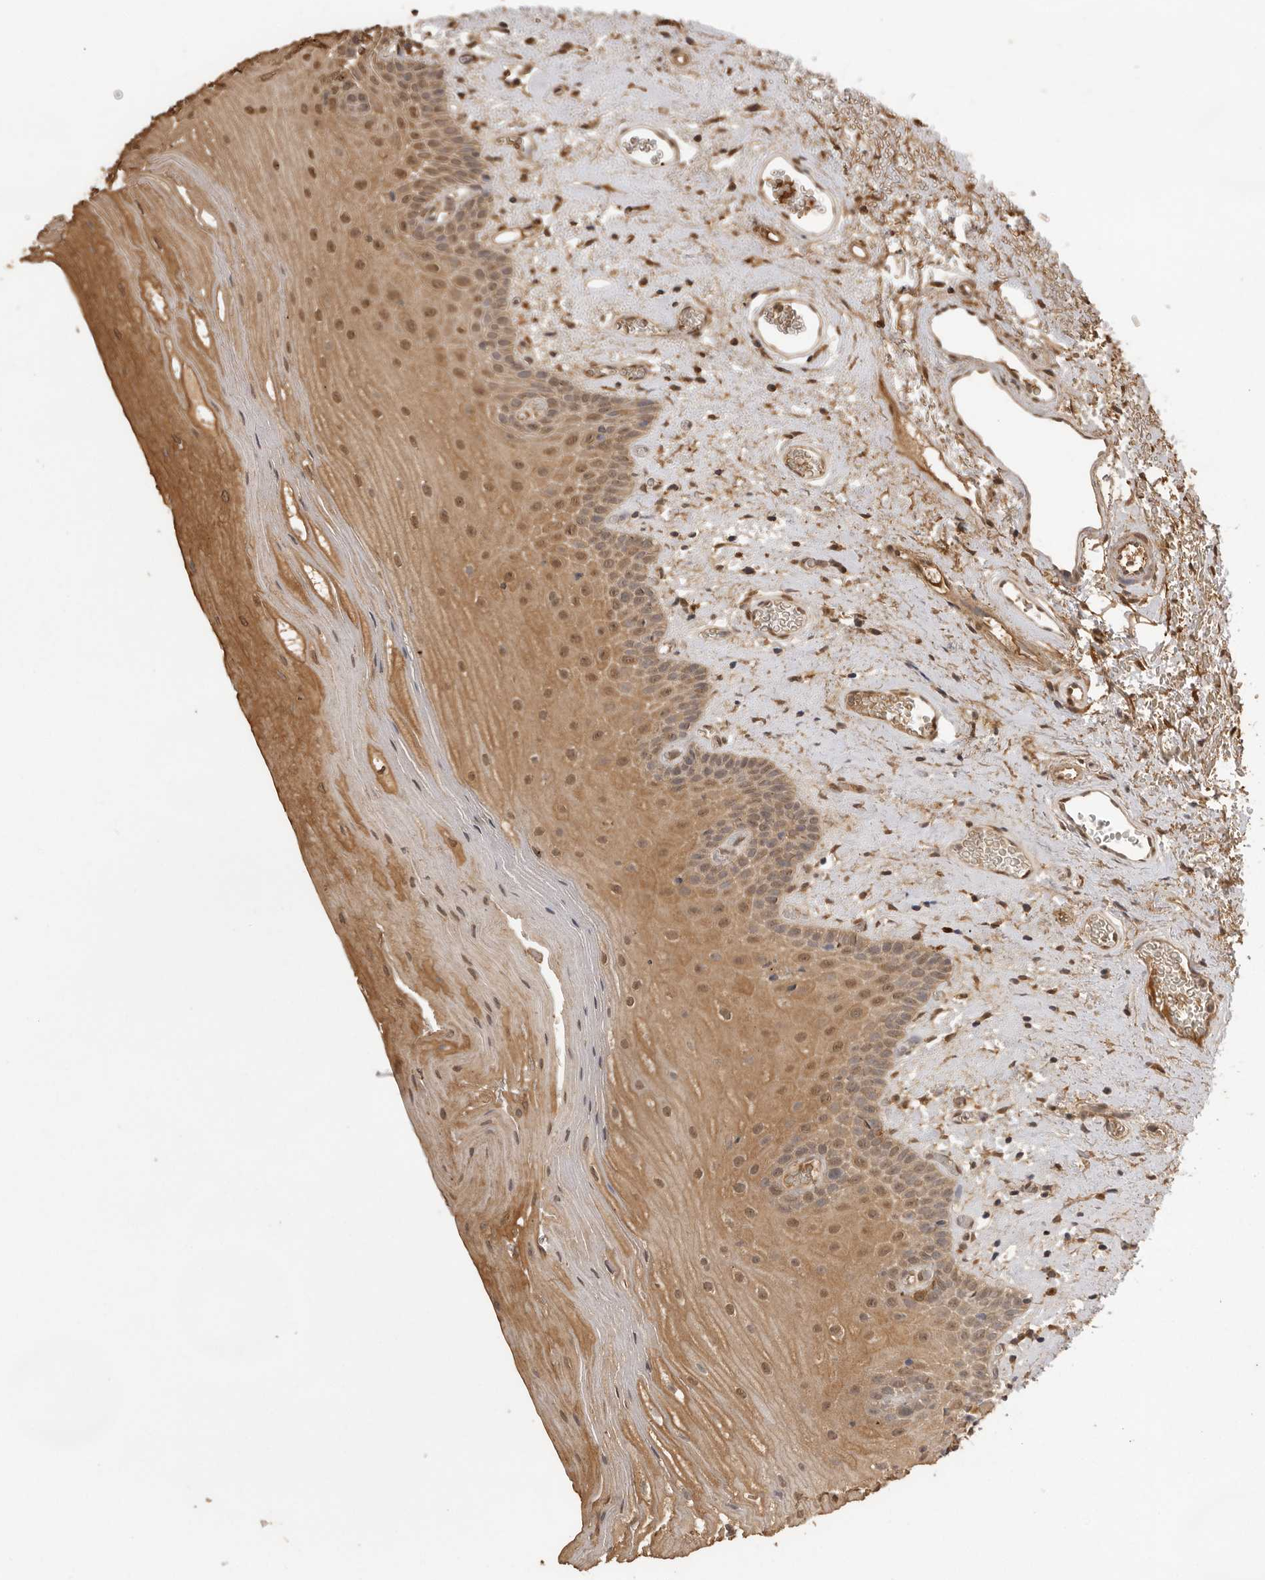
{"staining": {"intensity": "moderate", "quantity": ">75%", "location": "cytoplasmic/membranous,nuclear"}, "tissue": "oral mucosa", "cell_type": "Squamous epithelial cells", "image_type": "normal", "snomed": [{"axis": "morphology", "description": "Normal tissue, NOS"}, {"axis": "topography", "description": "Oral tissue"}], "caption": "An immunohistochemistry micrograph of unremarkable tissue is shown. Protein staining in brown labels moderate cytoplasmic/membranous,nuclear positivity in oral mucosa within squamous epithelial cells.", "gene": "JAG2", "patient": {"sex": "male", "age": 52}}